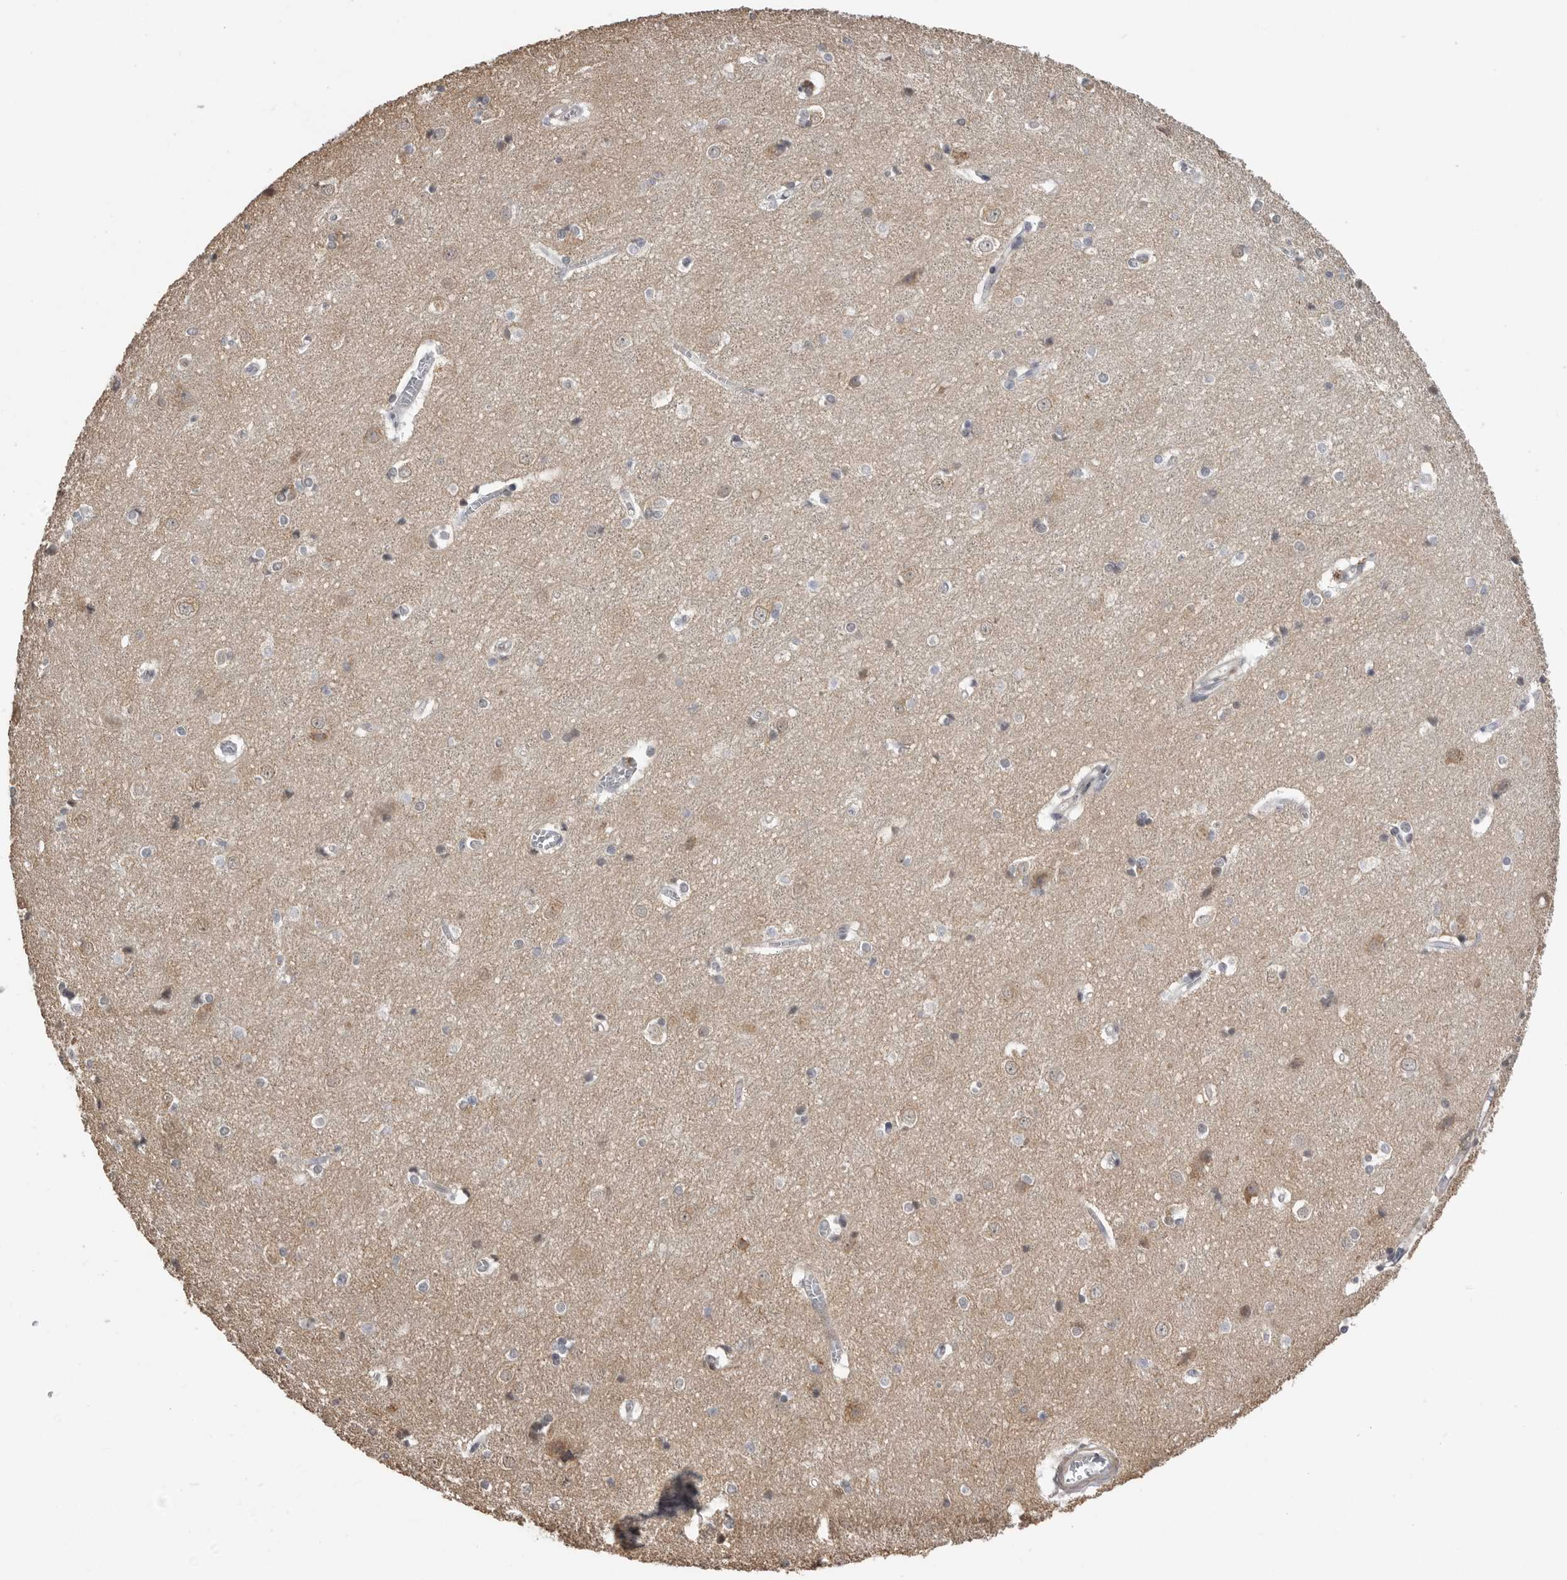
{"staining": {"intensity": "negative", "quantity": "none", "location": "none"}, "tissue": "cerebral cortex", "cell_type": "Endothelial cells", "image_type": "normal", "snomed": [{"axis": "morphology", "description": "Normal tissue, NOS"}, {"axis": "topography", "description": "Cerebral cortex"}], "caption": "Photomicrograph shows no protein staining in endothelial cells of normal cerebral cortex. (DAB immunohistochemistry, high magnification).", "gene": "SMARCC1", "patient": {"sex": "male", "age": 54}}